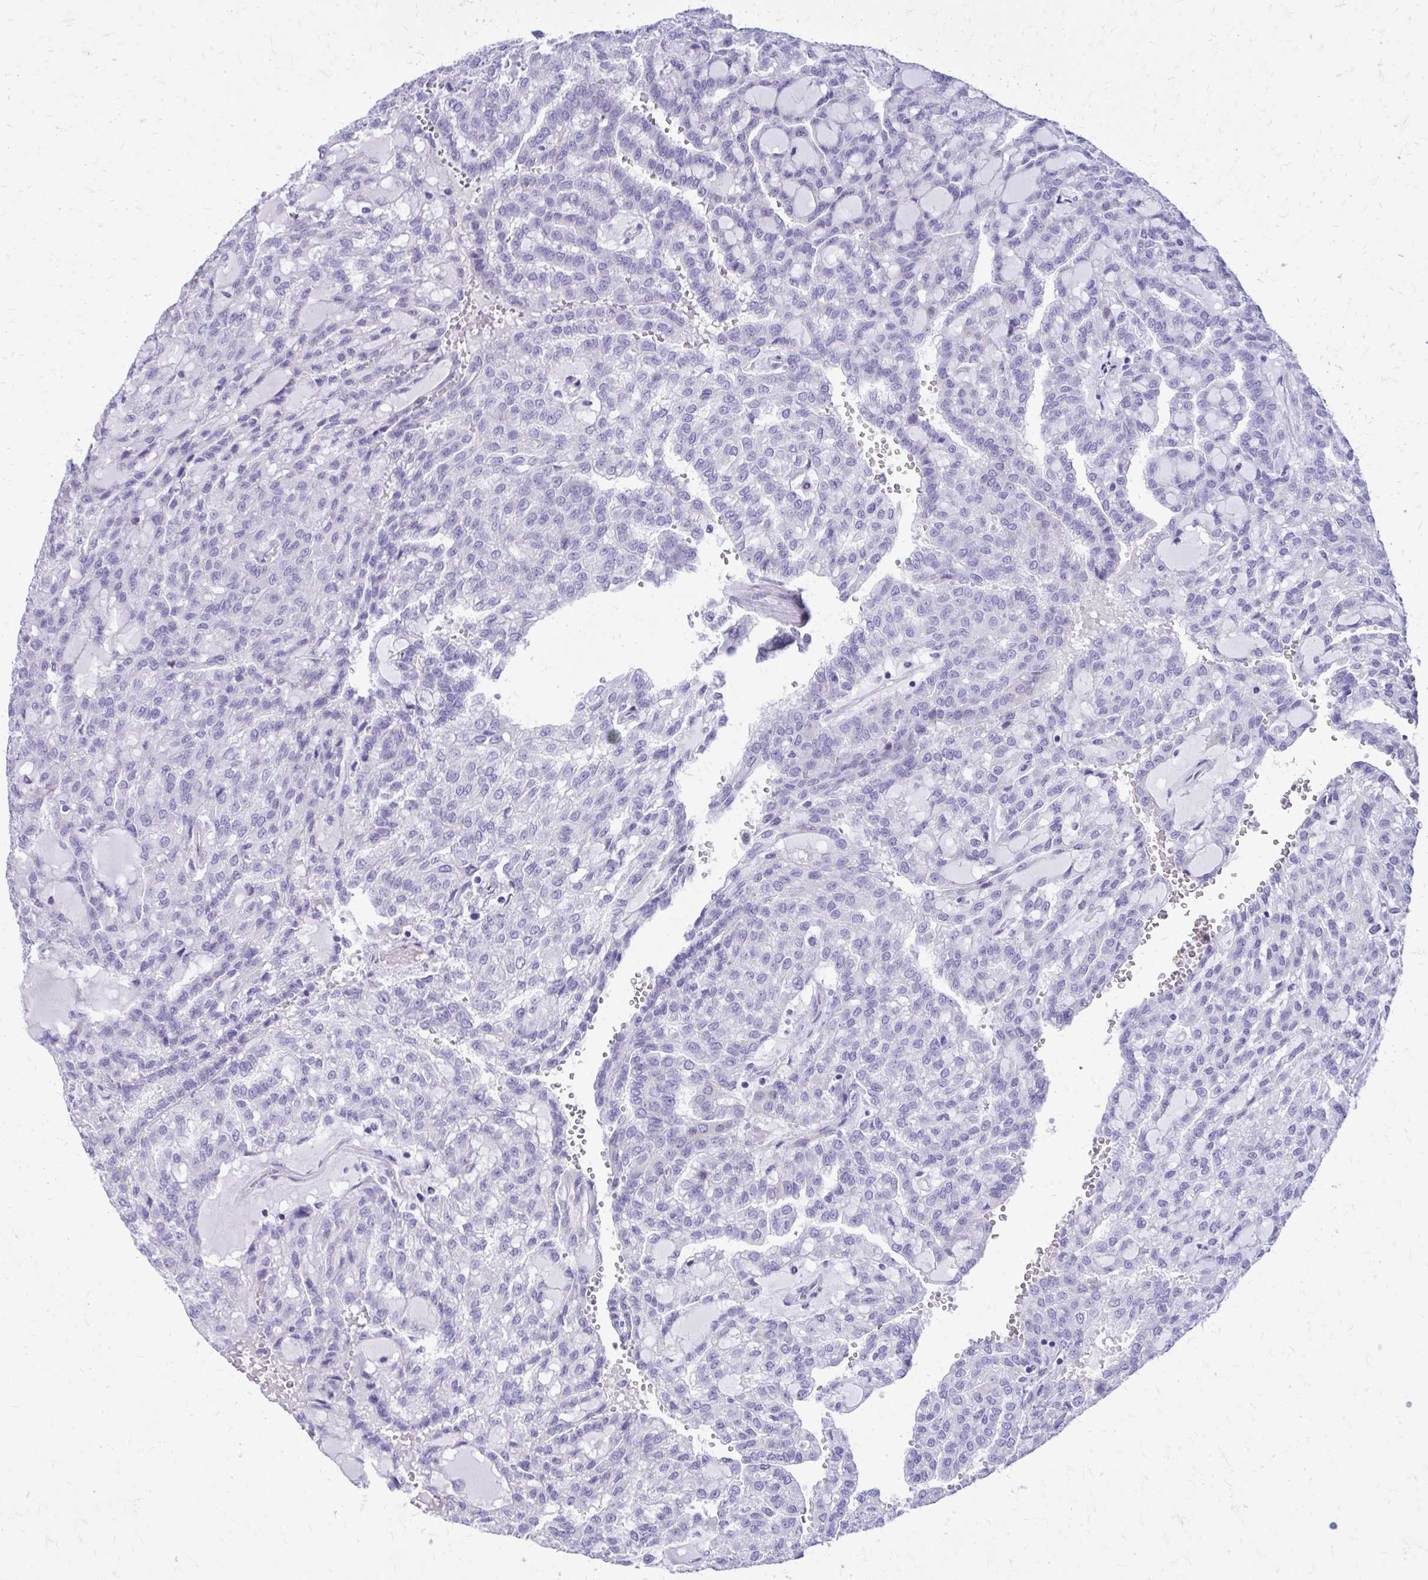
{"staining": {"intensity": "negative", "quantity": "none", "location": "none"}, "tissue": "renal cancer", "cell_type": "Tumor cells", "image_type": "cancer", "snomed": [{"axis": "morphology", "description": "Adenocarcinoma, NOS"}, {"axis": "topography", "description": "Kidney"}], "caption": "Tumor cells show no significant protein expression in adenocarcinoma (renal).", "gene": "LCN15", "patient": {"sex": "male", "age": 63}}